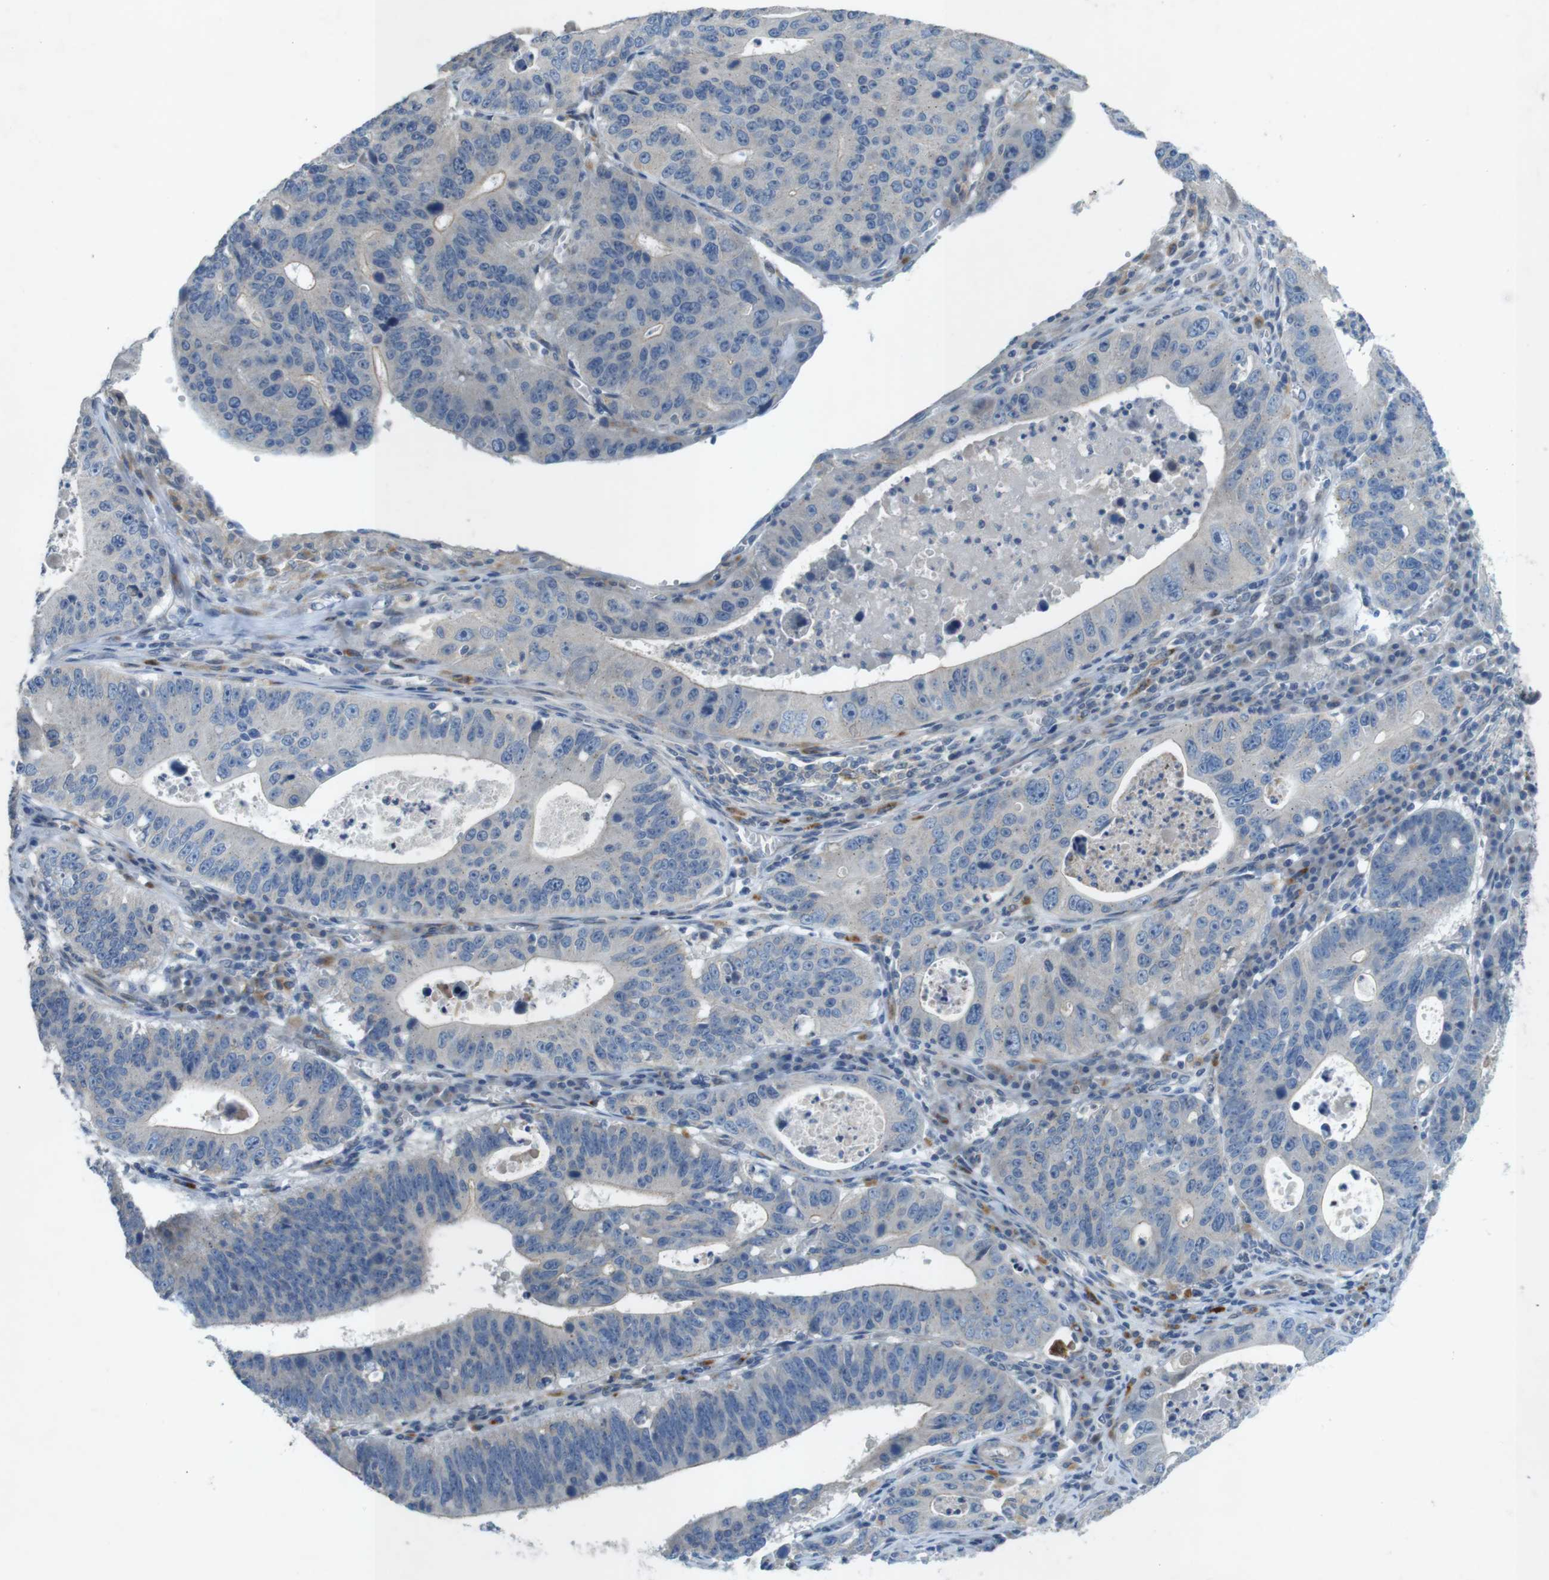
{"staining": {"intensity": "negative", "quantity": "none", "location": "none"}, "tissue": "stomach cancer", "cell_type": "Tumor cells", "image_type": "cancer", "snomed": [{"axis": "morphology", "description": "Adenocarcinoma, NOS"}, {"axis": "topography", "description": "Stomach"}], "caption": "Photomicrograph shows no significant protein positivity in tumor cells of stomach adenocarcinoma.", "gene": "TYW1", "patient": {"sex": "male", "age": 59}}